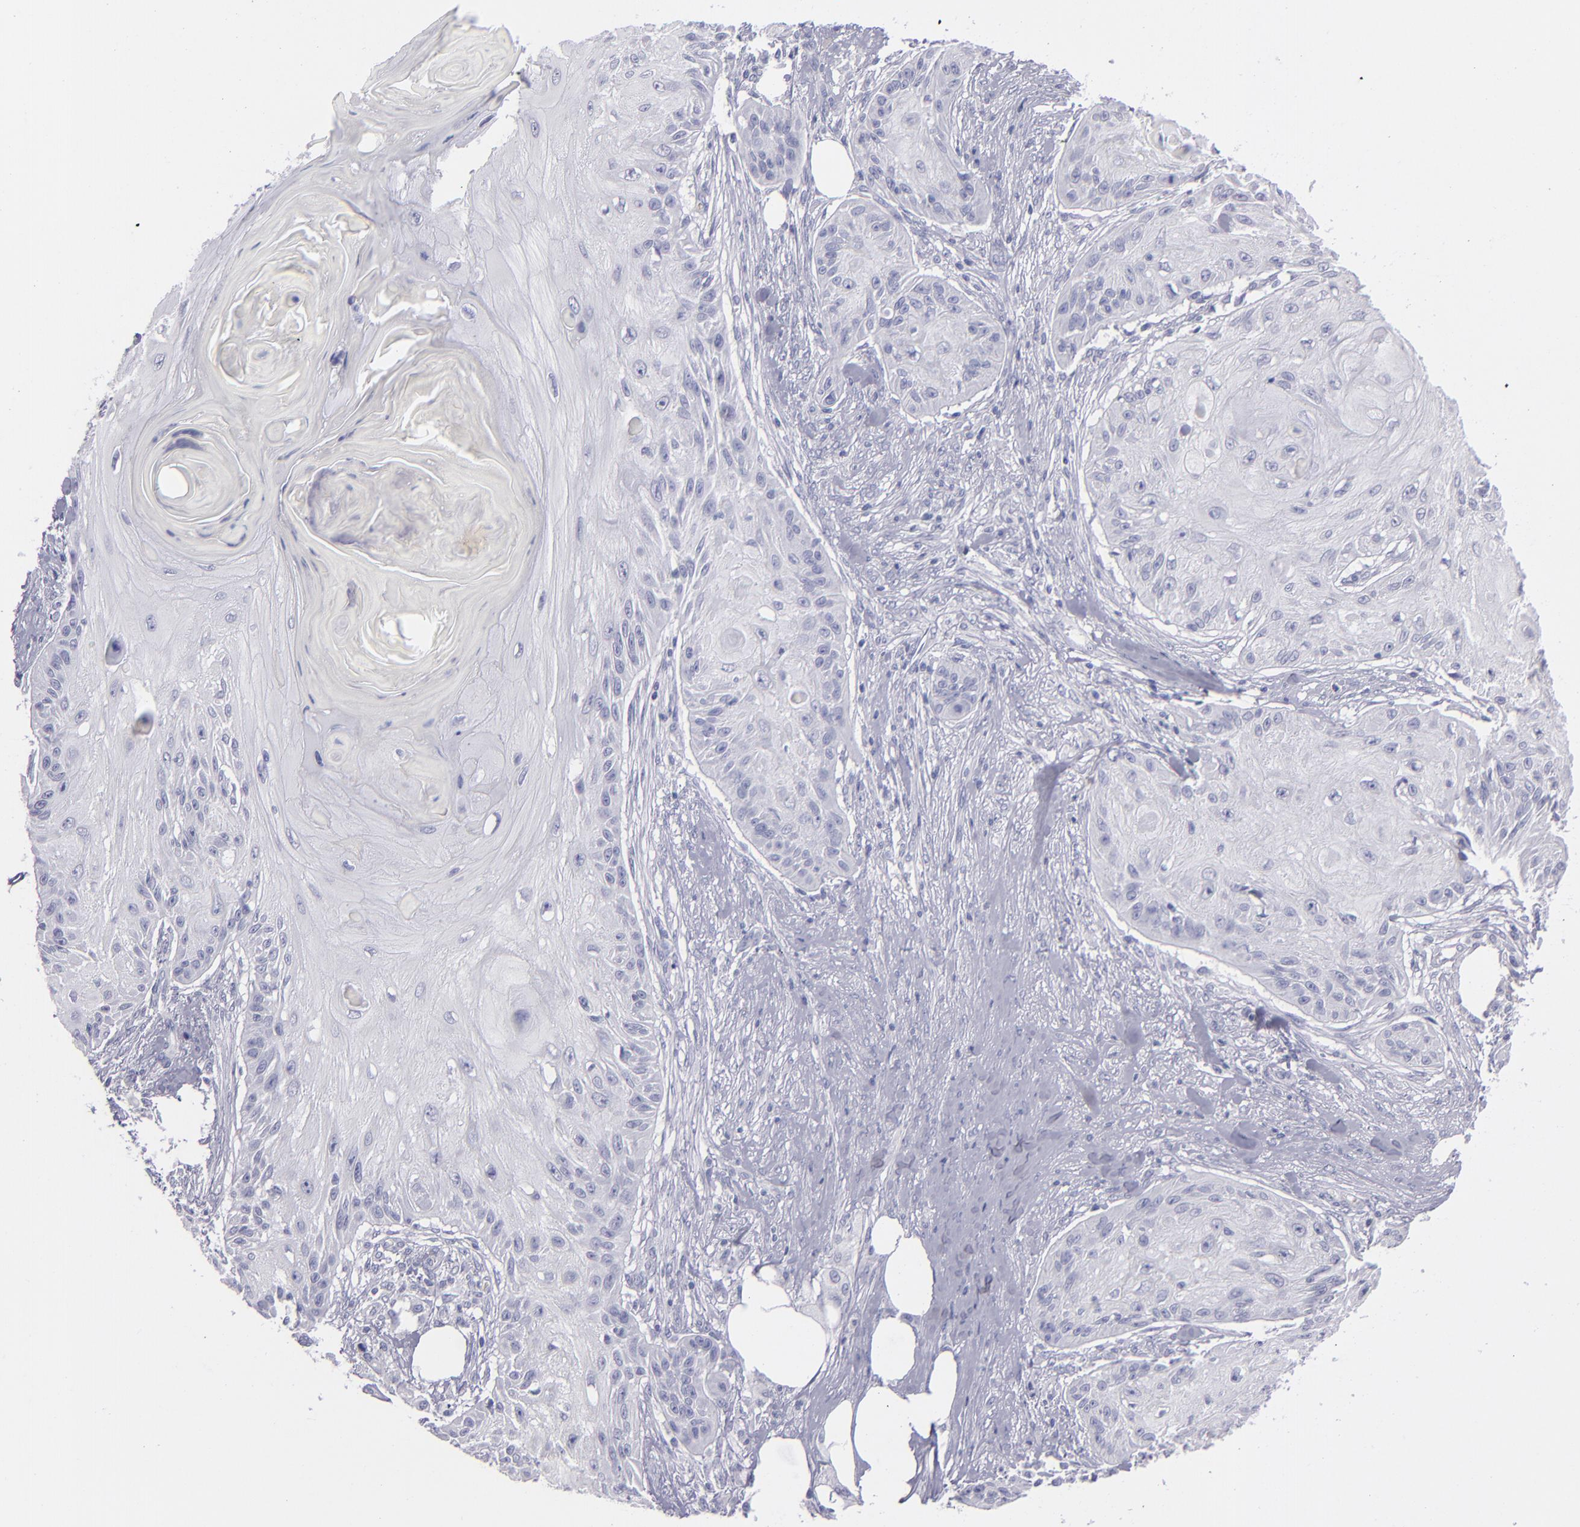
{"staining": {"intensity": "negative", "quantity": "none", "location": "none"}, "tissue": "skin cancer", "cell_type": "Tumor cells", "image_type": "cancer", "snomed": [{"axis": "morphology", "description": "Squamous cell carcinoma, NOS"}, {"axis": "topography", "description": "Skin"}], "caption": "The photomicrograph demonstrates no staining of tumor cells in skin squamous cell carcinoma.", "gene": "MYH11", "patient": {"sex": "female", "age": 88}}